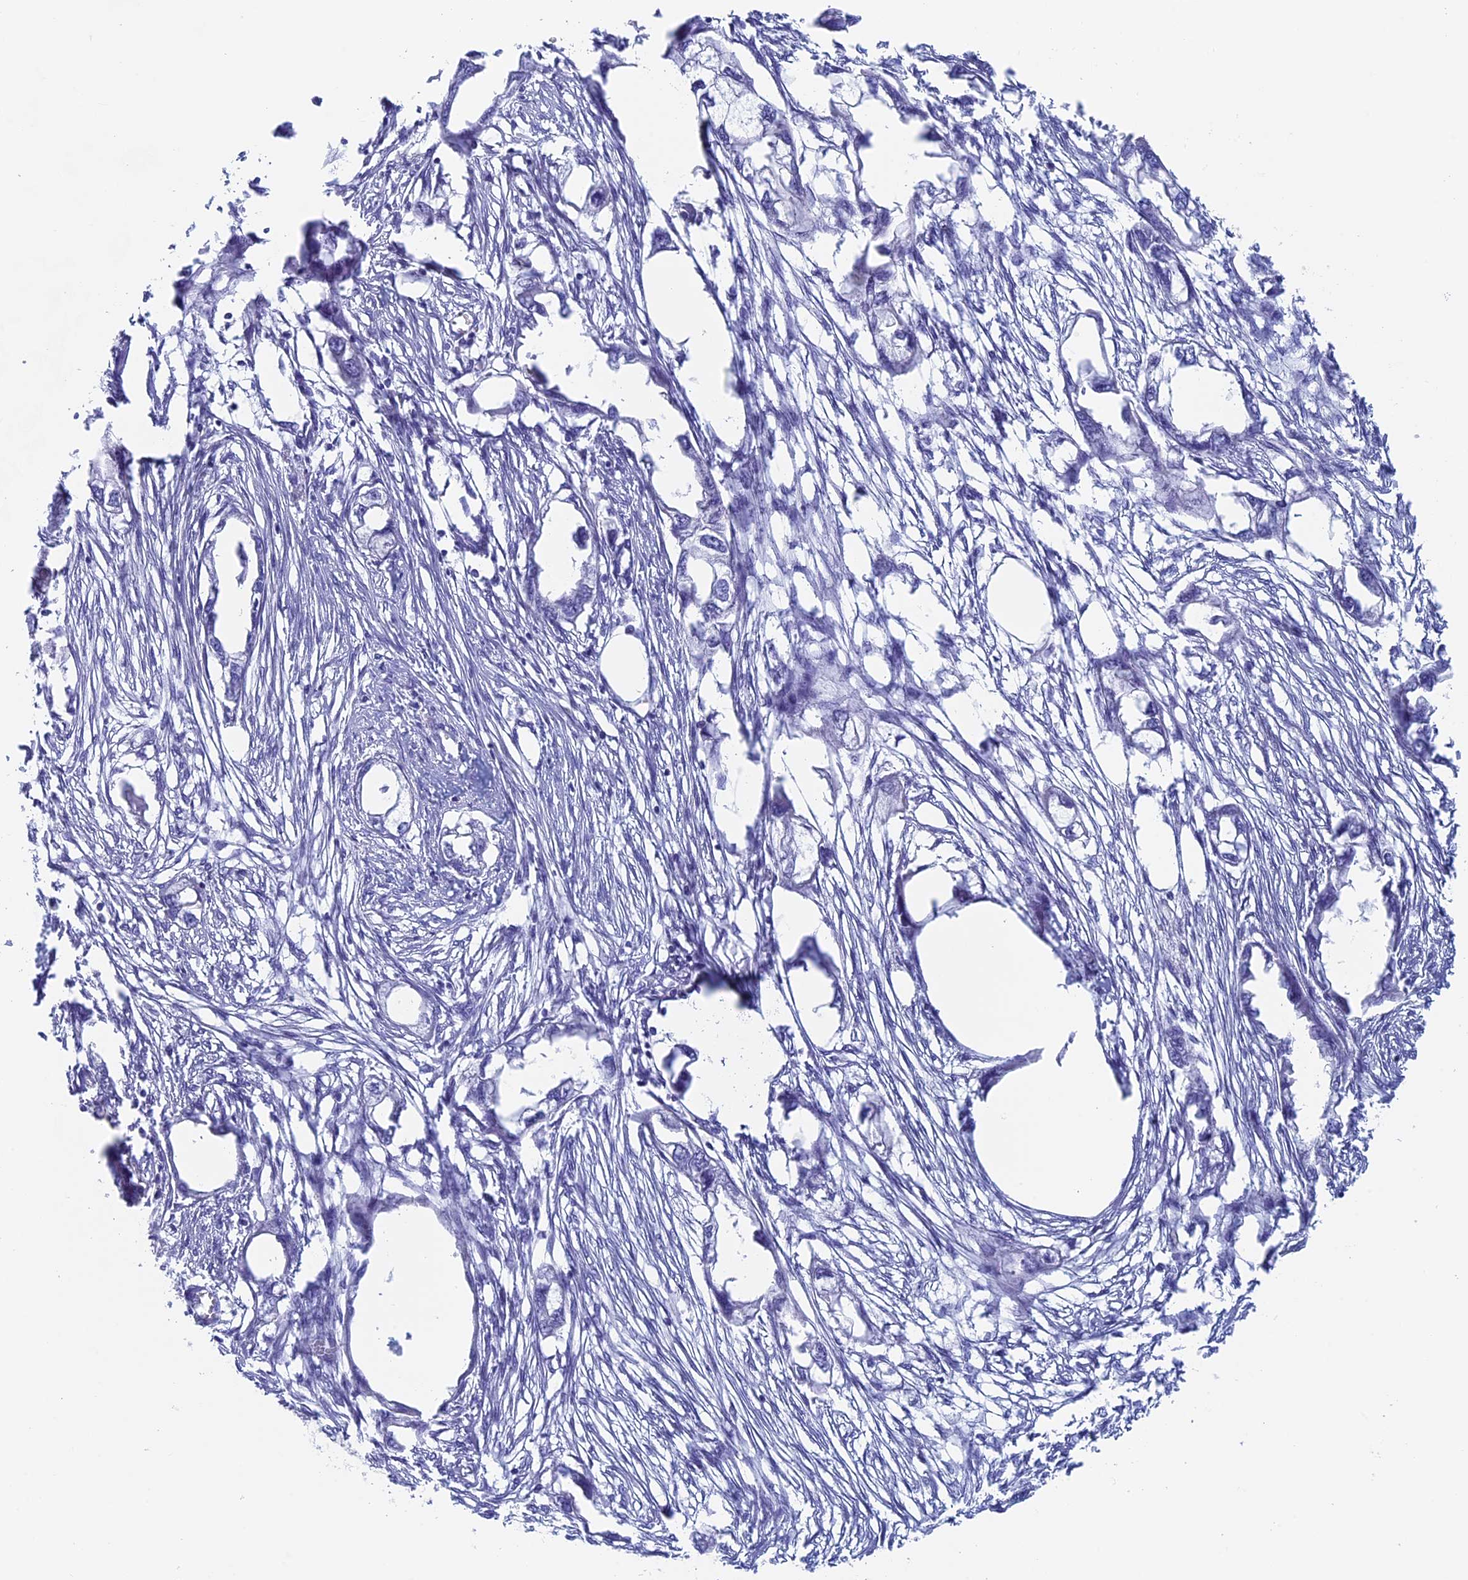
{"staining": {"intensity": "negative", "quantity": "none", "location": "none"}, "tissue": "endometrial cancer", "cell_type": "Tumor cells", "image_type": "cancer", "snomed": [{"axis": "morphology", "description": "Adenocarcinoma, NOS"}, {"axis": "morphology", "description": "Adenocarcinoma, metastatic, NOS"}, {"axis": "topography", "description": "Adipose tissue"}, {"axis": "topography", "description": "Endometrium"}], "caption": "DAB immunohistochemical staining of human endometrial cancer (metastatic adenocarcinoma) reveals no significant positivity in tumor cells.", "gene": "MAGEB6", "patient": {"sex": "female", "age": 67}}